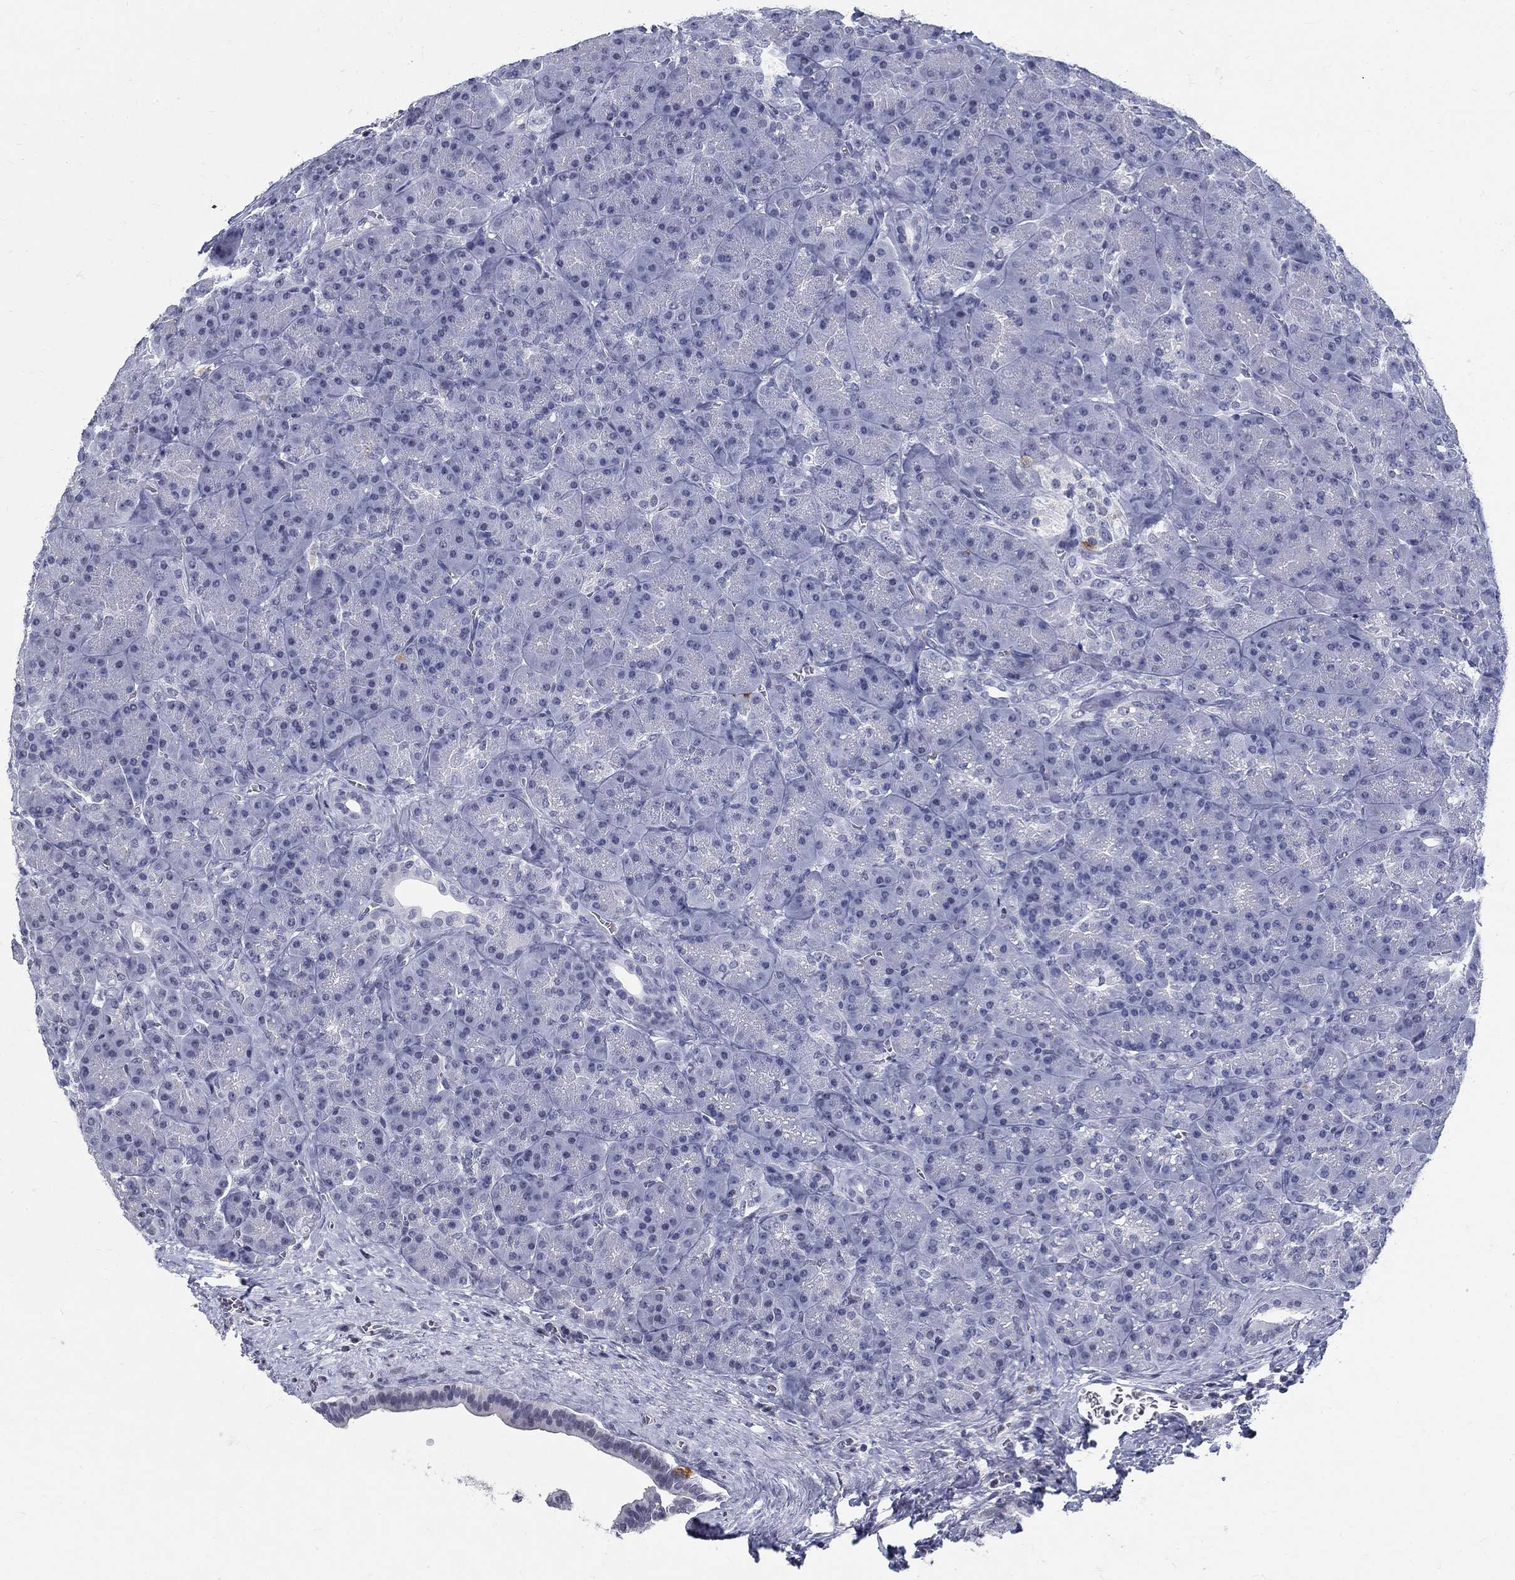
{"staining": {"intensity": "negative", "quantity": "none", "location": "none"}, "tissue": "pancreas", "cell_type": "Exocrine glandular cells", "image_type": "normal", "snomed": [{"axis": "morphology", "description": "Normal tissue, NOS"}, {"axis": "topography", "description": "Pancreas"}], "caption": "An immunohistochemistry histopathology image of normal pancreas is shown. There is no staining in exocrine glandular cells of pancreas.", "gene": "BHLHE22", "patient": {"sex": "male", "age": 57}}